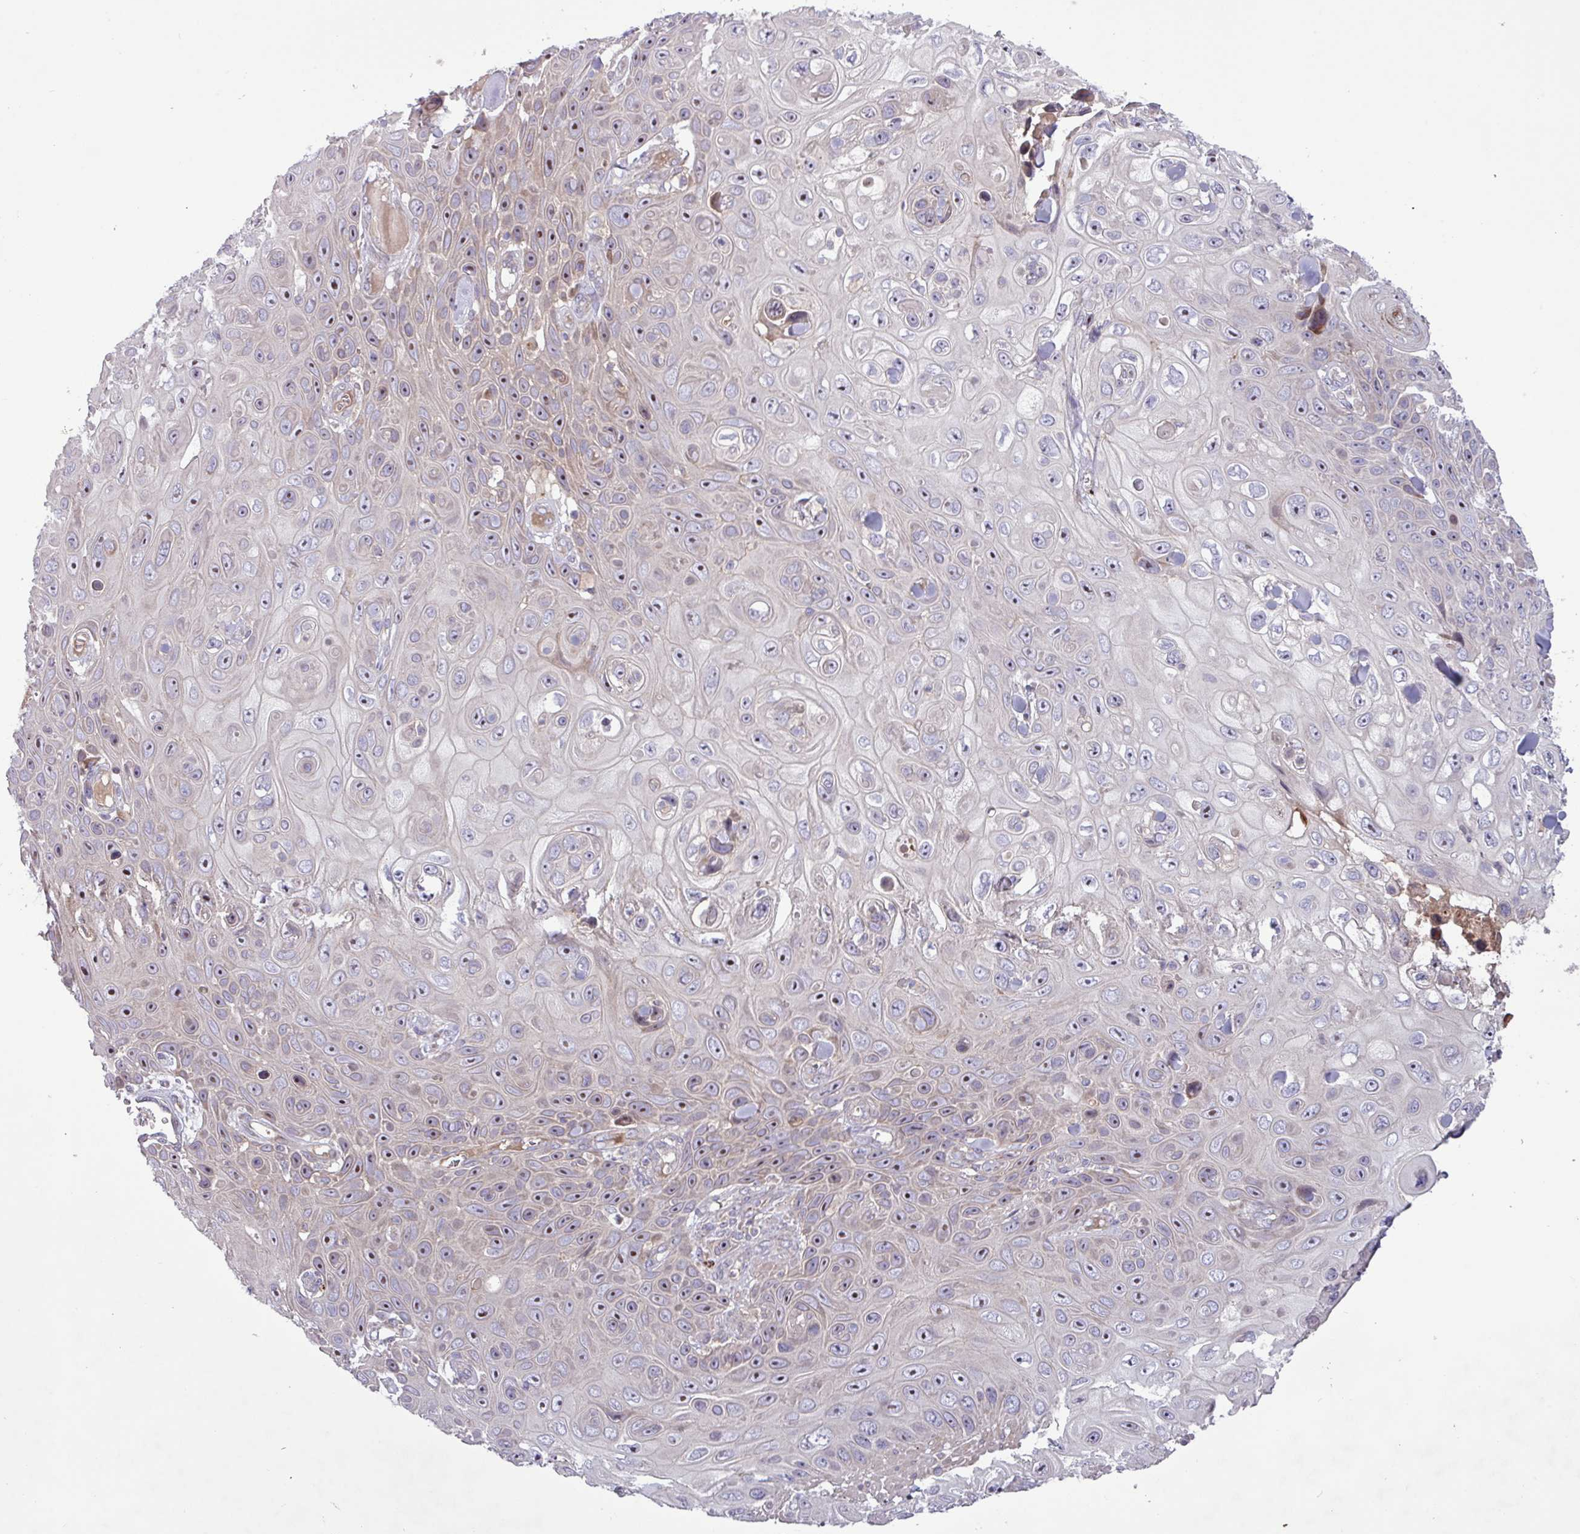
{"staining": {"intensity": "moderate", "quantity": "<25%", "location": "nuclear"}, "tissue": "skin cancer", "cell_type": "Tumor cells", "image_type": "cancer", "snomed": [{"axis": "morphology", "description": "Squamous cell carcinoma, NOS"}, {"axis": "topography", "description": "Skin"}], "caption": "A high-resolution image shows immunohistochemistry staining of squamous cell carcinoma (skin), which reveals moderate nuclear expression in about <25% of tumor cells.", "gene": "TNFSF12", "patient": {"sex": "male", "age": 82}}